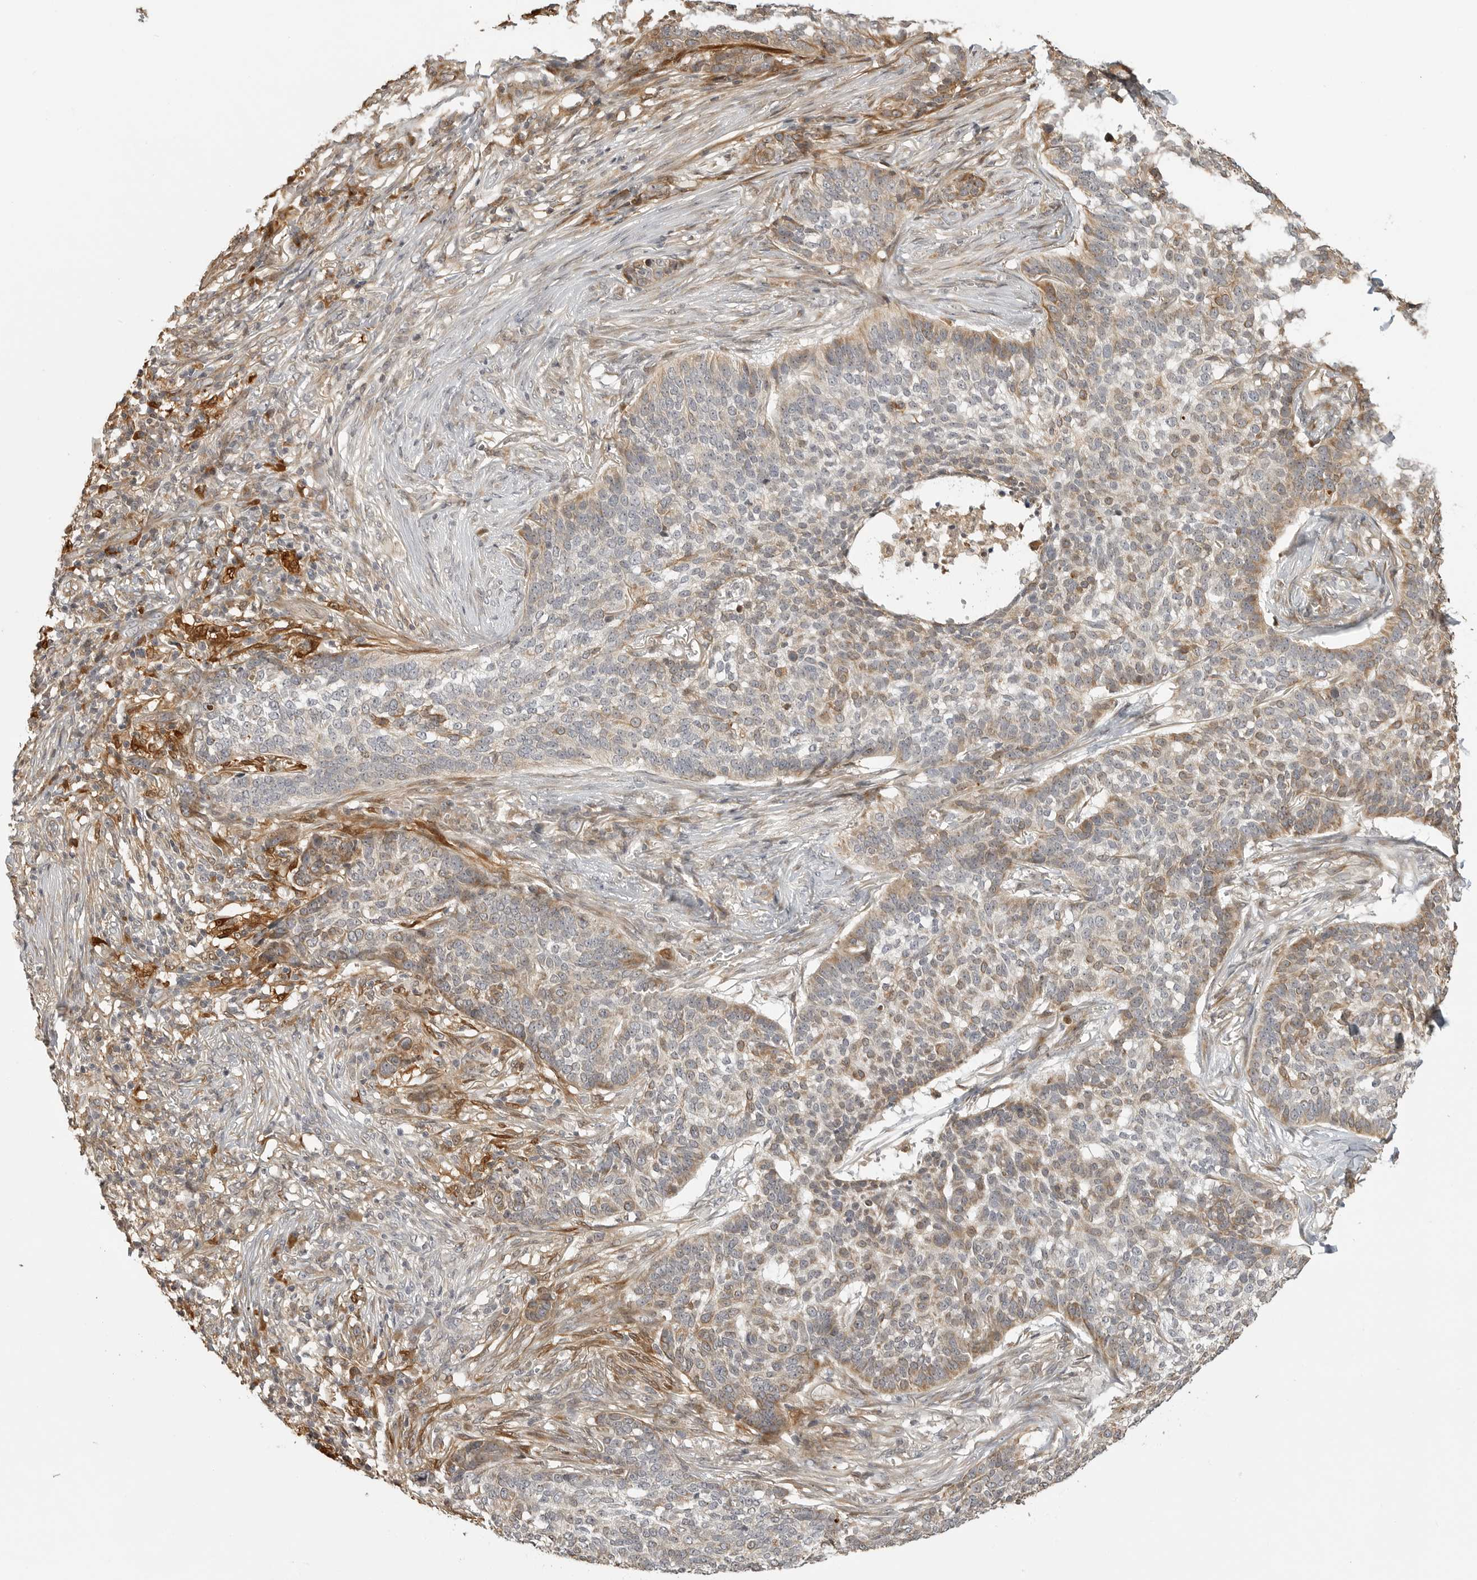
{"staining": {"intensity": "moderate", "quantity": "<25%", "location": "cytoplasmic/membranous"}, "tissue": "skin cancer", "cell_type": "Tumor cells", "image_type": "cancer", "snomed": [{"axis": "morphology", "description": "Basal cell carcinoma"}, {"axis": "topography", "description": "Skin"}], "caption": "This is an image of immunohistochemistry (IHC) staining of skin cancer (basal cell carcinoma), which shows moderate positivity in the cytoplasmic/membranous of tumor cells.", "gene": "IDO1", "patient": {"sex": "male", "age": 85}}